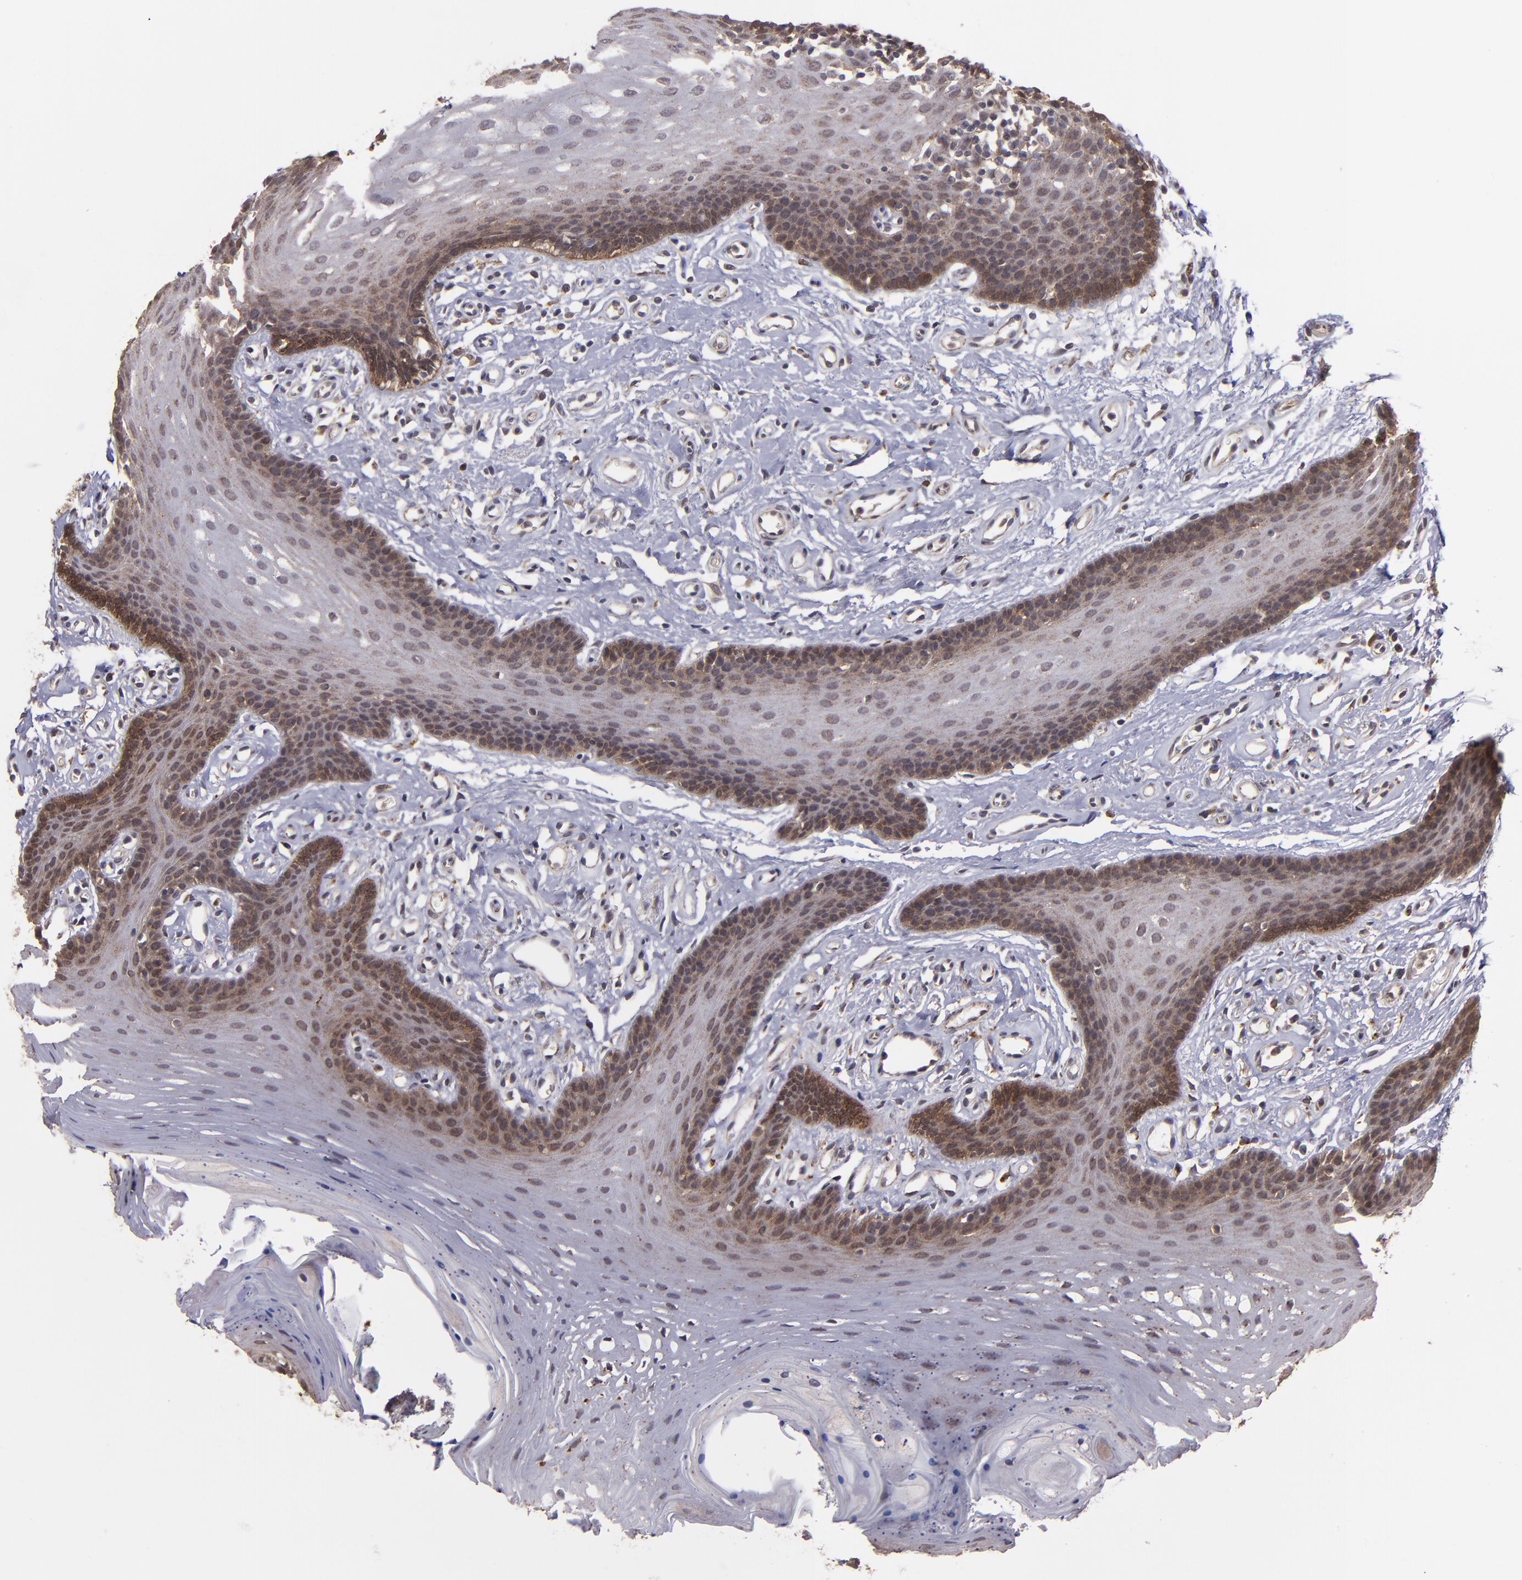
{"staining": {"intensity": "moderate", "quantity": "25%-75%", "location": "cytoplasmic/membranous,nuclear"}, "tissue": "oral mucosa", "cell_type": "Squamous epithelial cells", "image_type": "normal", "snomed": [{"axis": "morphology", "description": "Normal tissue, NOS"}, {"axis": "topography", "description": "Oral tissue"}], "caption": "Immunohistochemistry (IHC) of normal oral mucosa demonstrates medium levels of moderate cytoplasmic/membranous,nuclear staining in about 25%-75% of squamous epithelial cells. (DAB (3,3'-diaminobenzidine) = brown stain, brightfield microscopy at high magnification).", "gene": "SIPA1L1", "patient": {"sex": "male", "age": 62}}